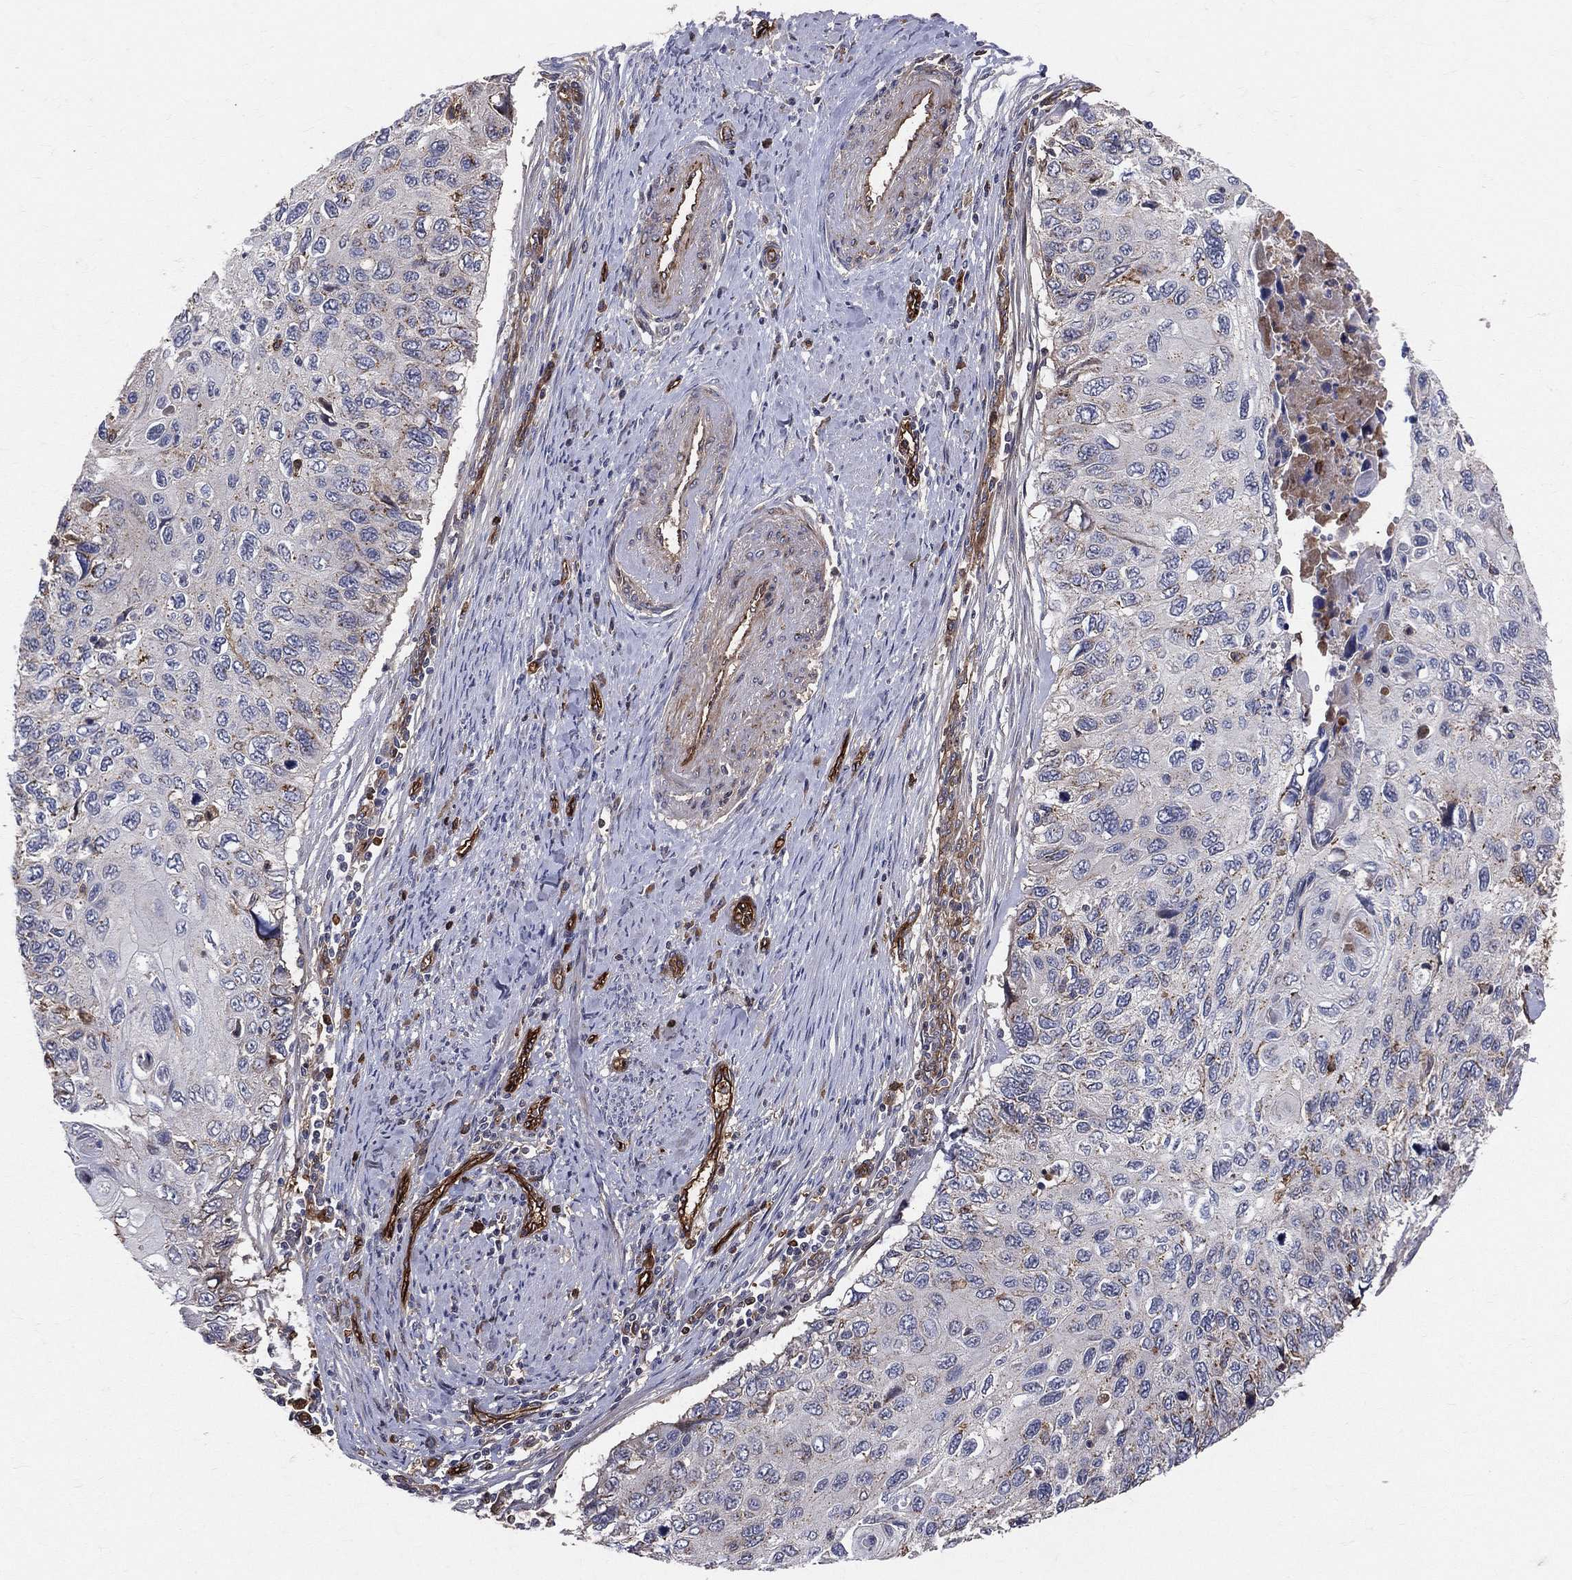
{"staining": {"intensity": "negative", "quantity": "none", "location": "none"}, "tissue": "cervical cancer", "cell_type": "Tumor cells", "image_type": "cancer", "snomed": [{"axis": "morphology", "description": "Squamous cell carcinoma, NOS"}, {"axis": "topography", "description": "Cervix"}], "caption": "Immunohistochemistry of cervical cancer displays no expression in tumor cells.", "gene": "ENTPD1", "patient": {"sex": "female", "age": 70}}